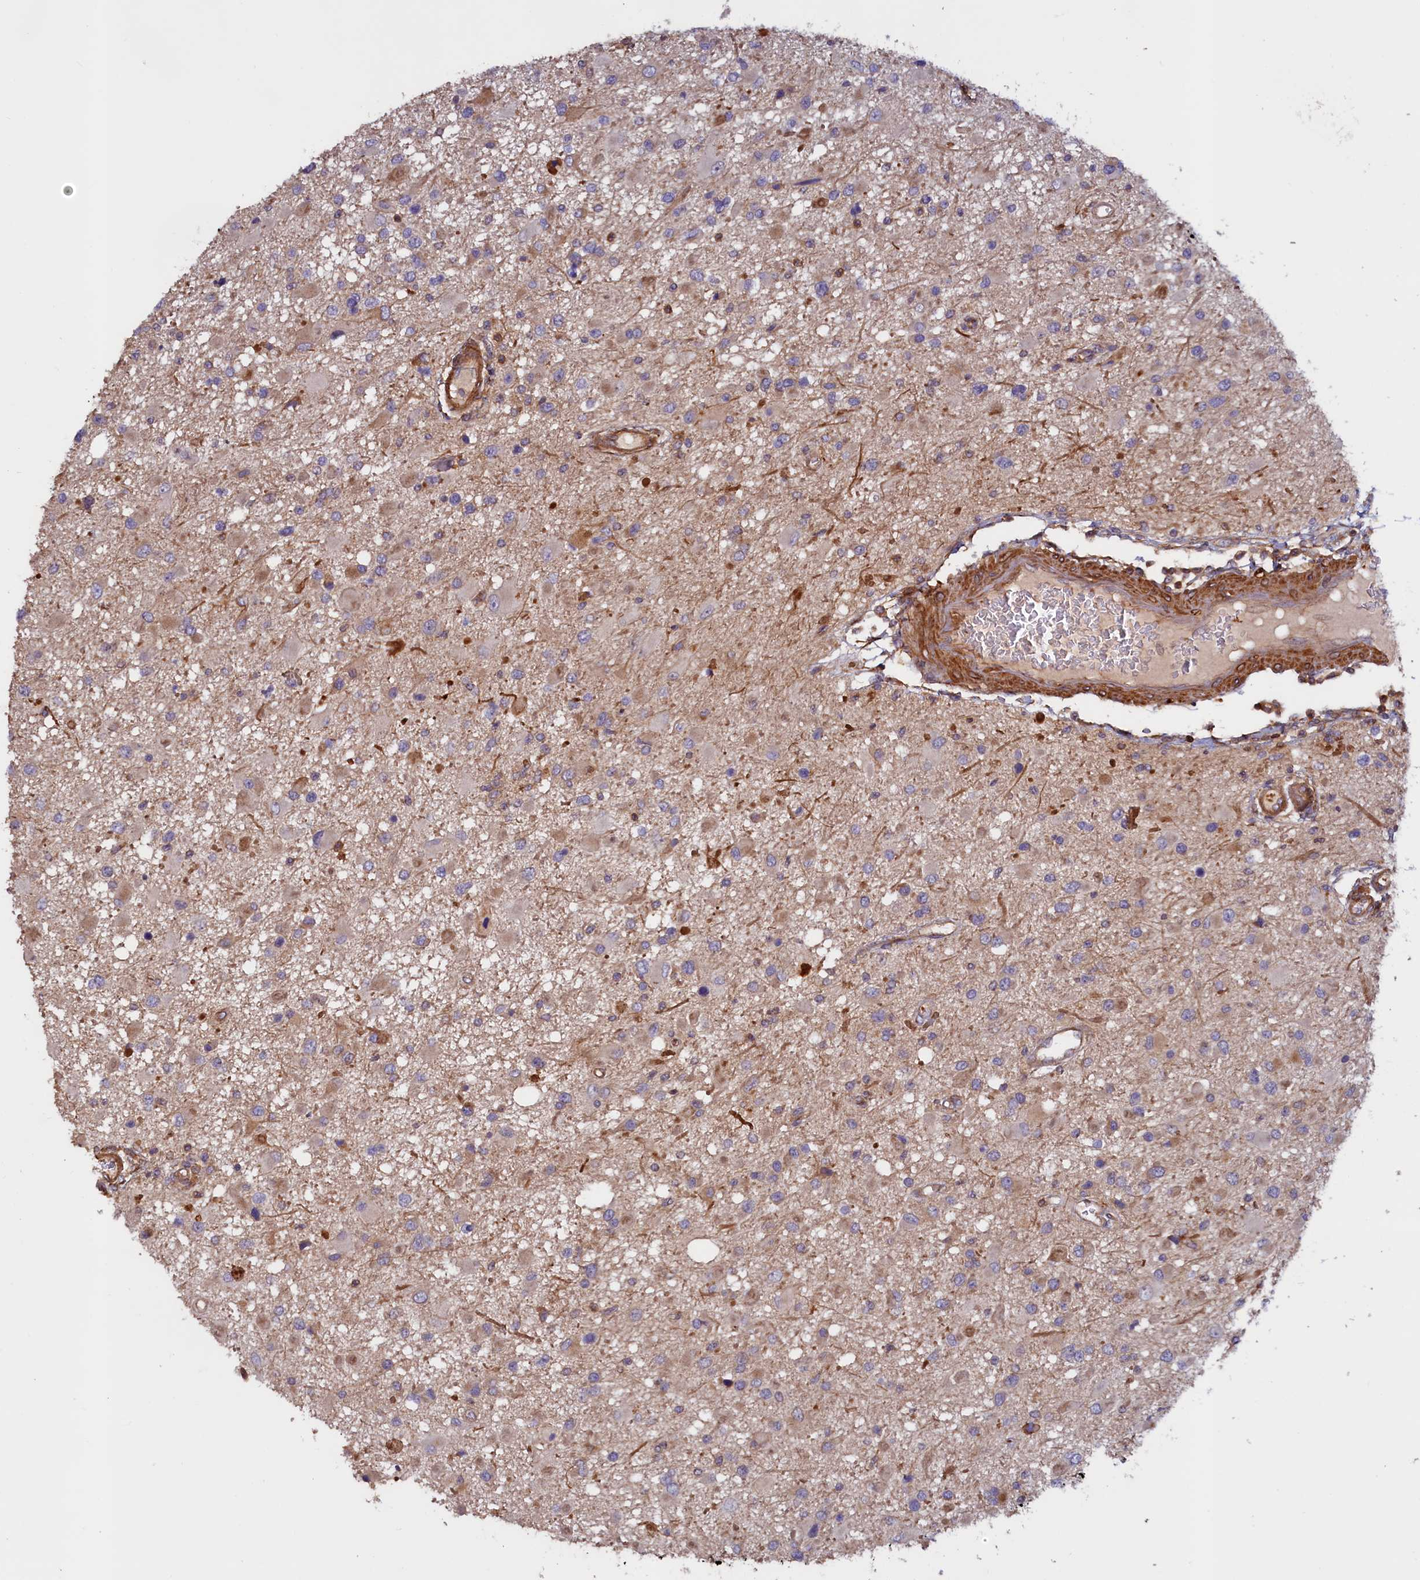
{"staining": {"intensity": "weak", "quantity": "<25%", "location": "cytoplasmic/membranous"}, "tissue": "glioma", "cell_type": "Tumor cells", "image_type": "cancer", "snomed": [{"axis": "morphology", "description": "Glioma, malignant, High grade"}, {"axis": "topography", "description": "Brain"}], "caption": "Immunohistochemistry micrograph of human glioma stained for a protein (brown), which exhibits no positivity in tumor cells.", "gene": "DUOXA1", "patient": {"sex": "male", "age": 53}}